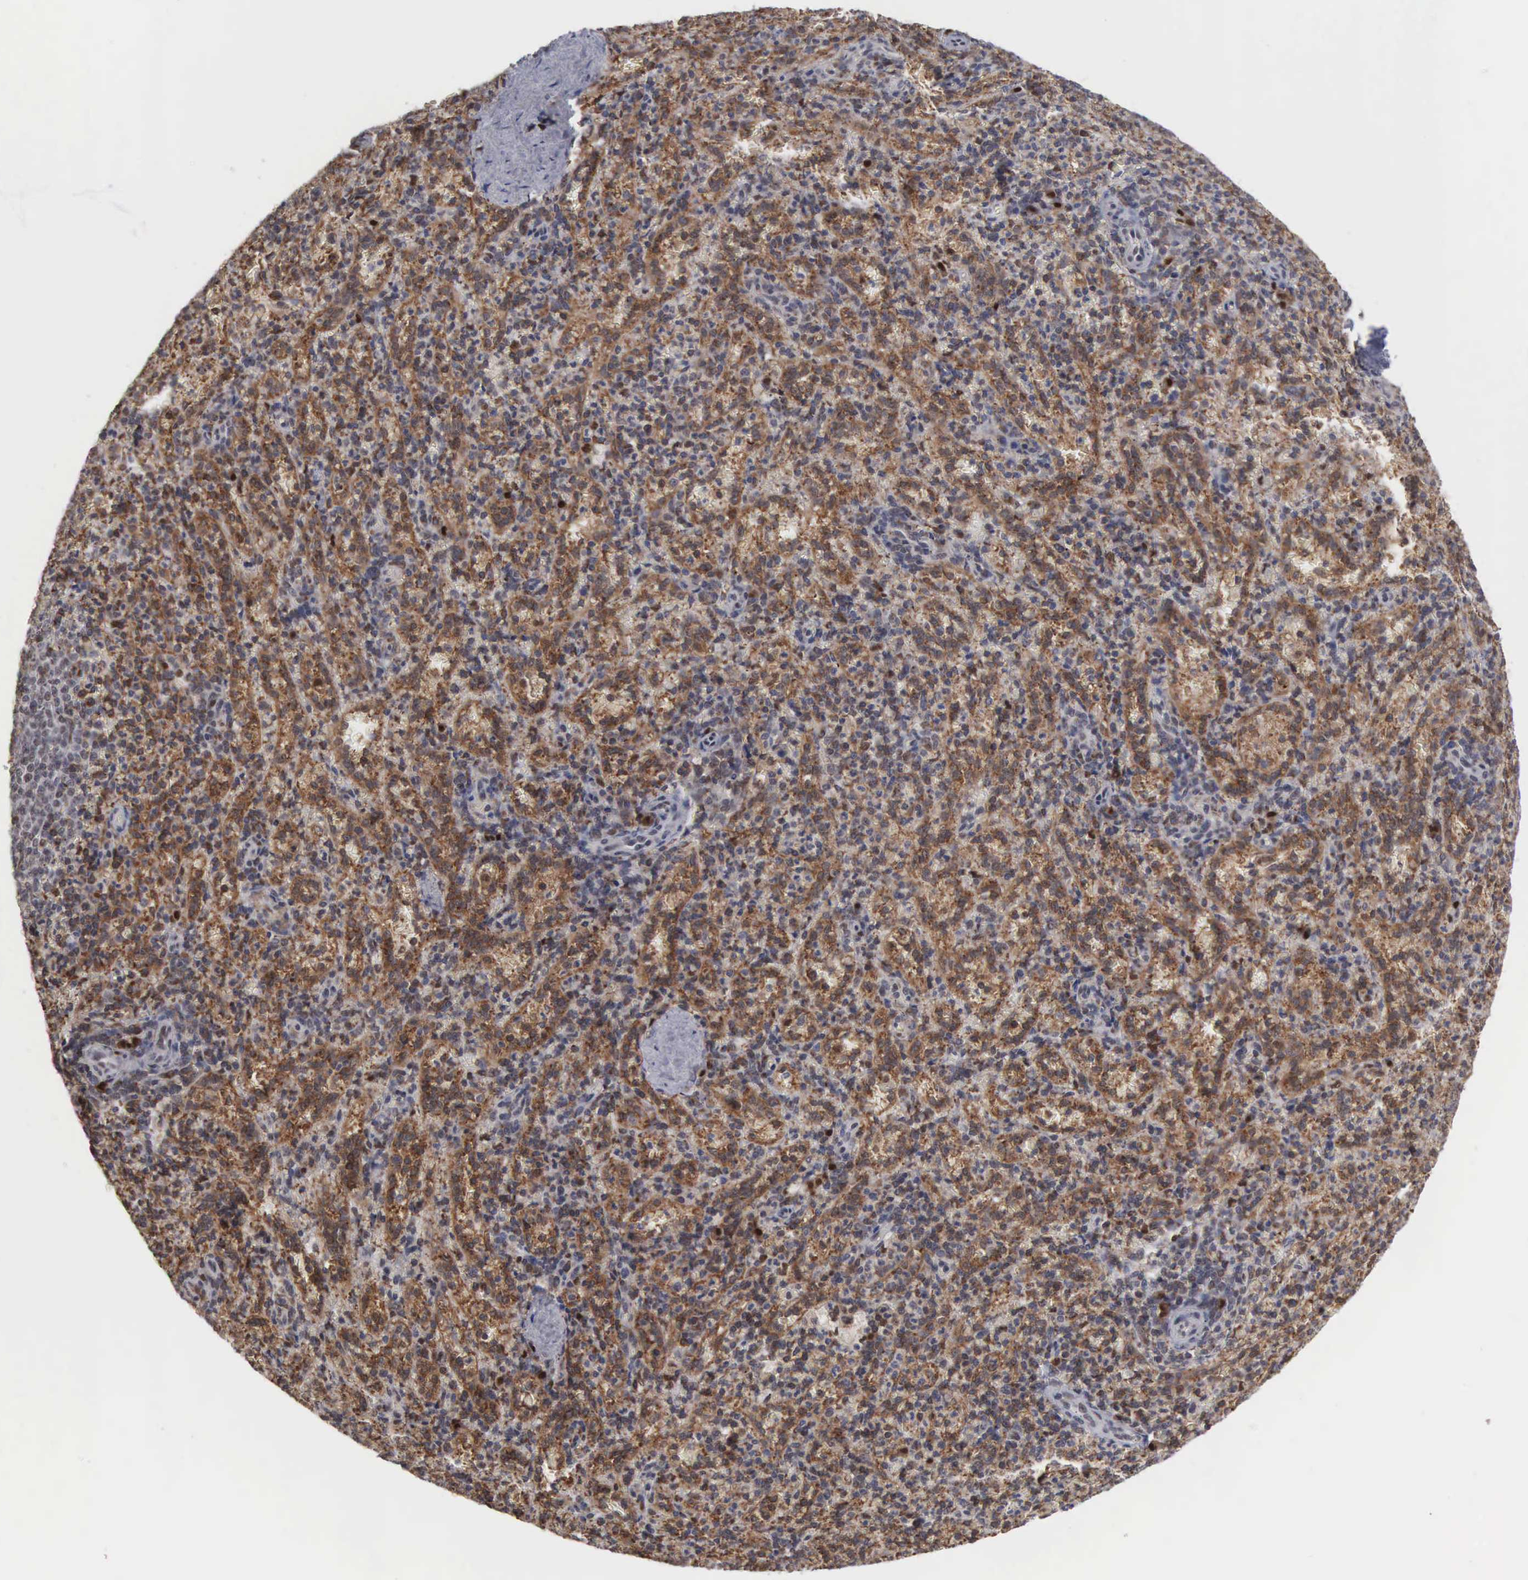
{"staining": {"intensity": "moderate", "quantity": ">75%", "location": "cytoplasmic/membranous,nuclear"}, "tissue": "spleen", "cell_type": "Cells in red pulp", "image_type": "normal", "snomed": [{"axis": "morphology", "description": "Normal tissue, NOS"}, {"axis": "topography", "description": "Spleen"}], "caption": "Spleen stained with DAB (3,3'-diaminobenzidine) IHC displays medium levels of moderate cytoplasmic/membranous,nuclear expression in about >75% of cells in red pulp. Immunohistochemistry stains the protein in brown and the nuclei are stained blue.", "gene": "TRMT5", "patient": {"sex": "female", "age": 21}}